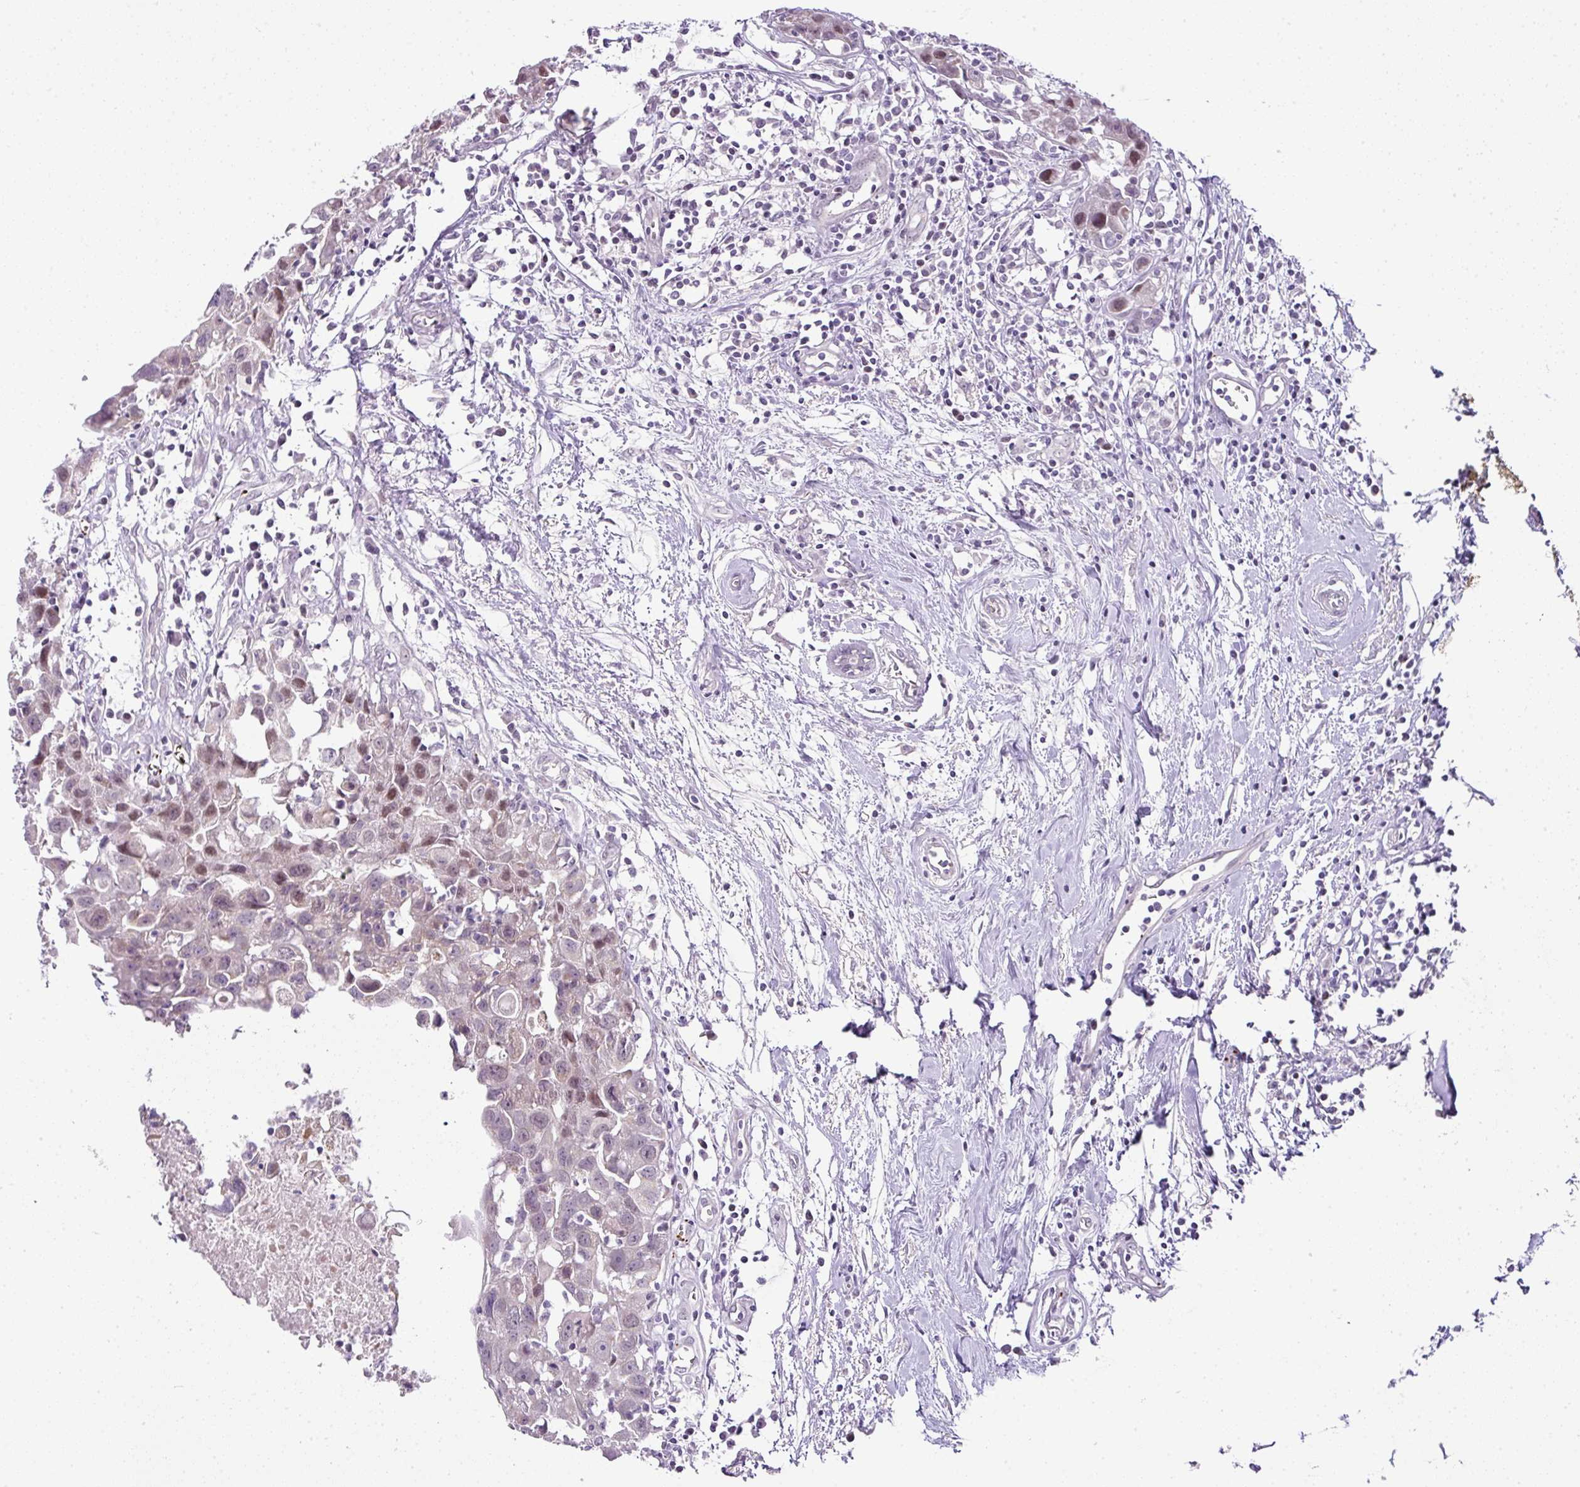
{"staining": {"intensity": "moderate", "quantity": "<25%", "location": "nuclear"}, "tissue": "breast cancer", "cell_type": "Tumor cells", "image_type": "cancer", "snomed": [{"axis": "morphology", "description": "Carcinoma, NOS"}, {"axis": "topography", "description": "Breast"}], "caption": "This image shows IHC staining of breast carcinoma, with low moderate nuclear expression in about <25% of tumor cells.", "gene": "CMTM5", "patient": {"sex": "female", "age": 60}}